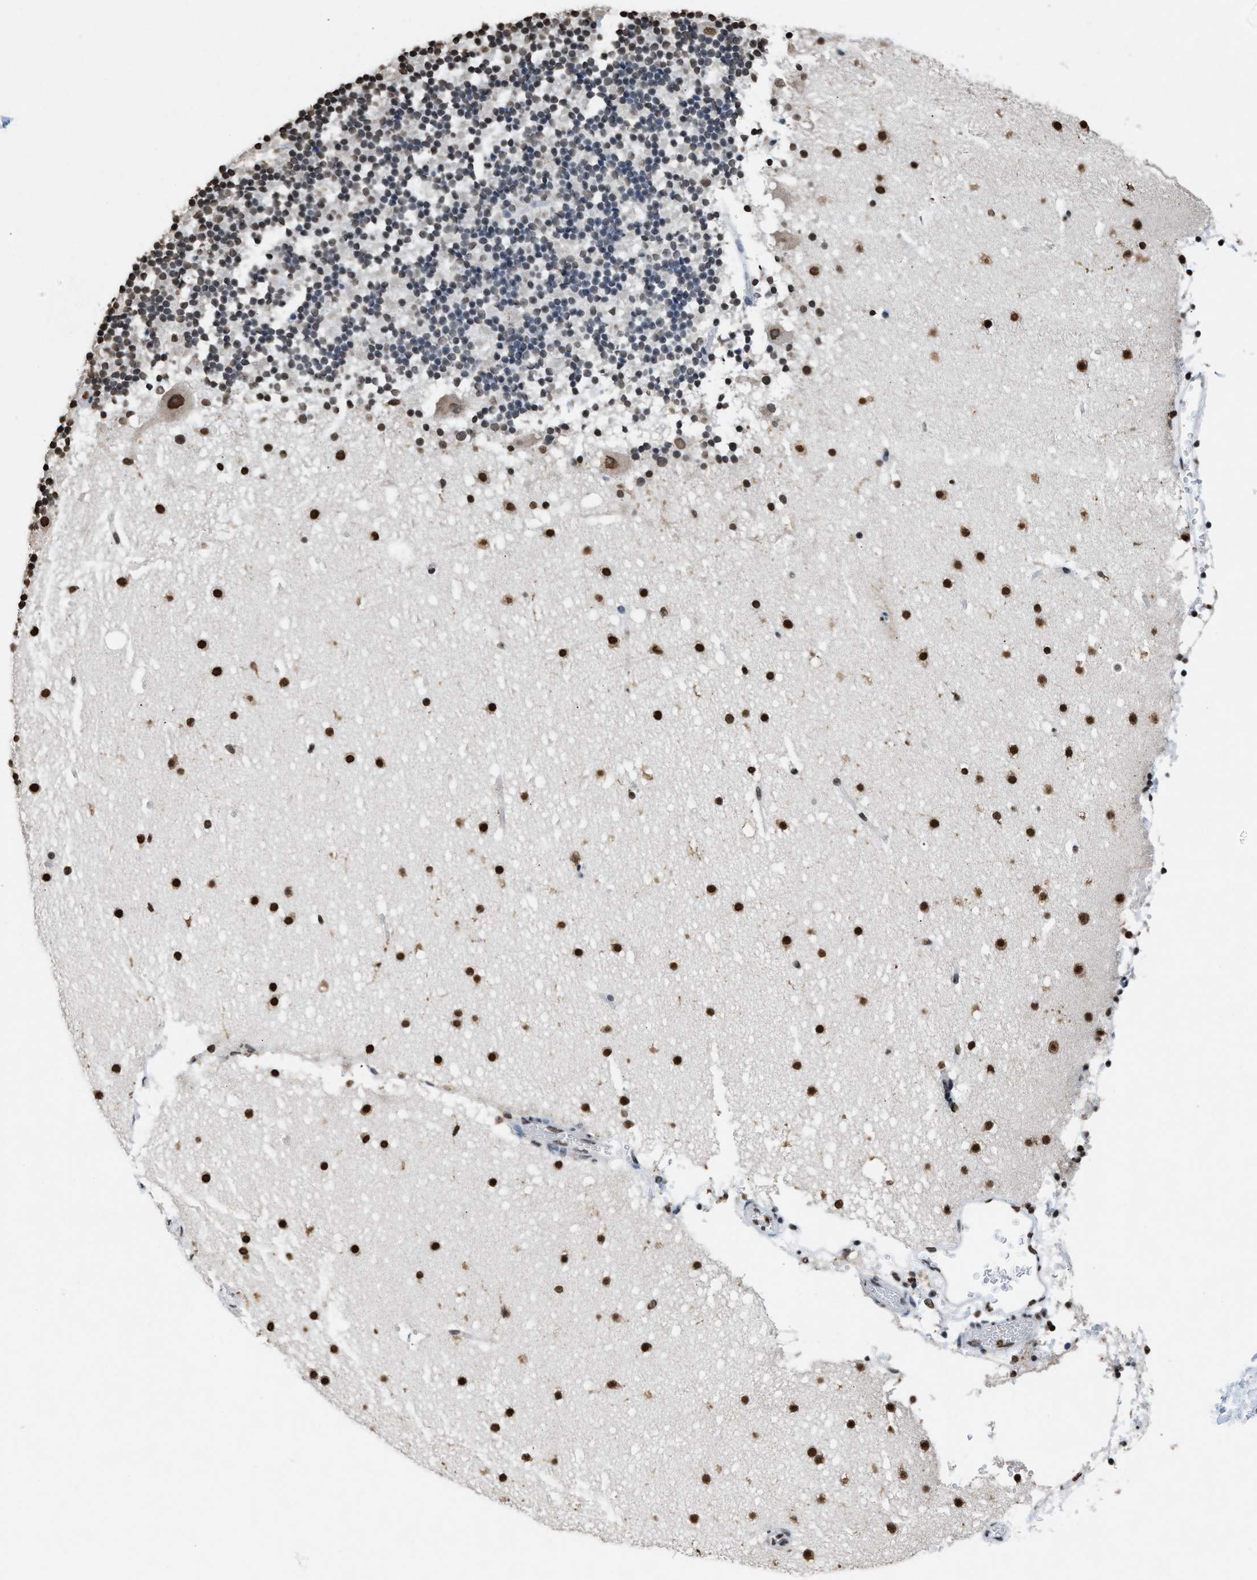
{"staining": {"intensity": "moderate", "quantity": "<25%", "location": "nuclear"}, "tissue": "cerebellum", "cell_type": "Cells in granular layer", "image_type": "normal", "snomed": [{"axis": "morphology", "description": "Normal tissue, NOS"}, {"axis": "topography", "description": "Cerebellum"}], "caption": "Immunohistochemical staining of benign cerebellum shows low levels of moderate nuclear staining in about <25% of cells in granular layer. (DAB = brown stain, brightfield microscopy at high magnification).", "gene": "NUP88", "patient": {"sex": "male", "age": 57}}